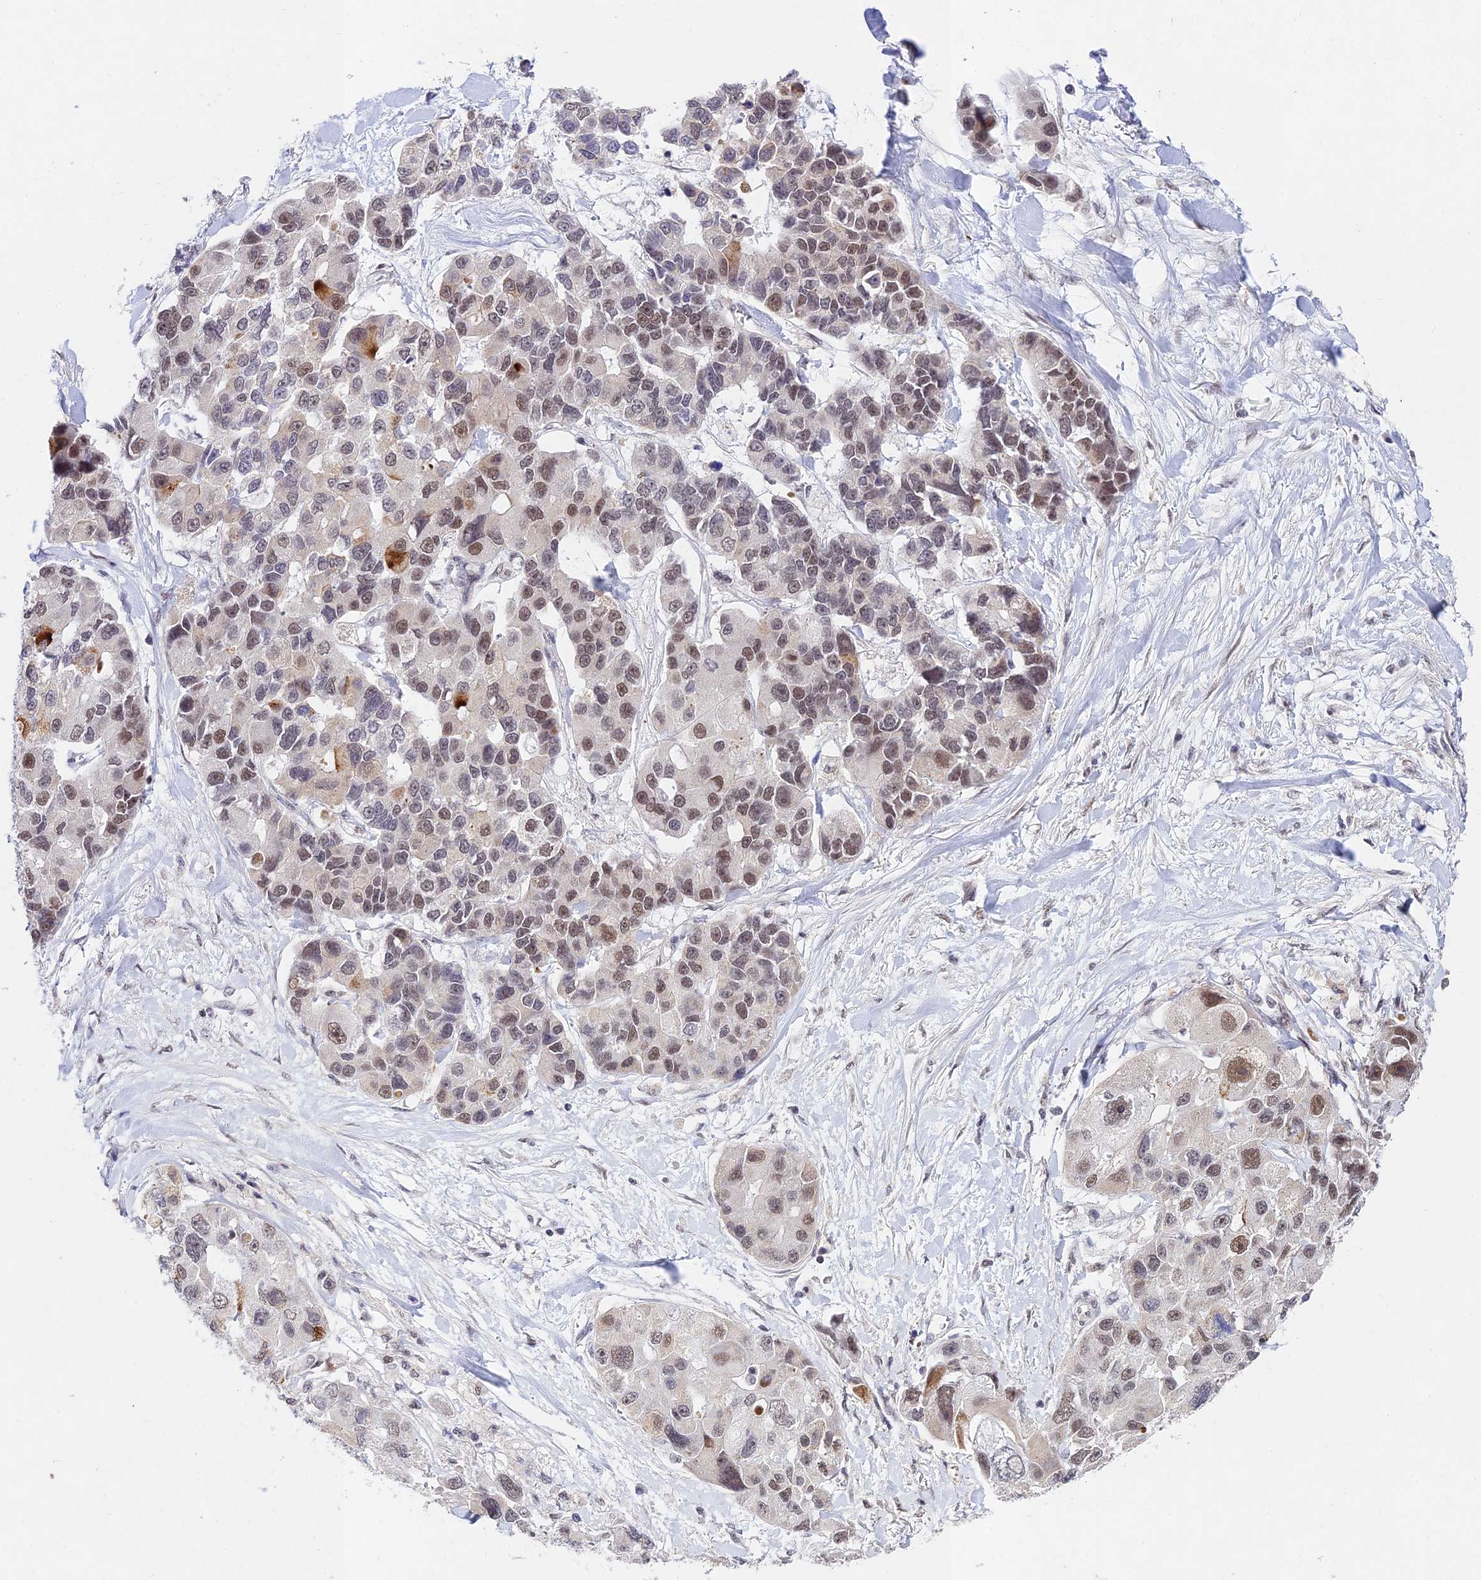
{"staining": {"intensity": "moderate", "quantity": "25%-75%", "location": "cytoplasmic/membranous,nuclear"}, "tissue": "lung cancer", "cell_type": "Tumor cells", "image_type": "cancer", "snomed": [{"axis": "morphology", "description": "Adenocarcinoma, NOS"}, {"axis": "topography", "description": "Lung"}], "caption": "IHC photomicrograph of lung cancer stained for a protein (brown), which reveals medium levels of moderate cytoplasmic/membranous and nuclear staining in approximately 25%-75% of tumor cells.", "gene": "RAVER1", "patient": {"sex": "female", "age": 54}}